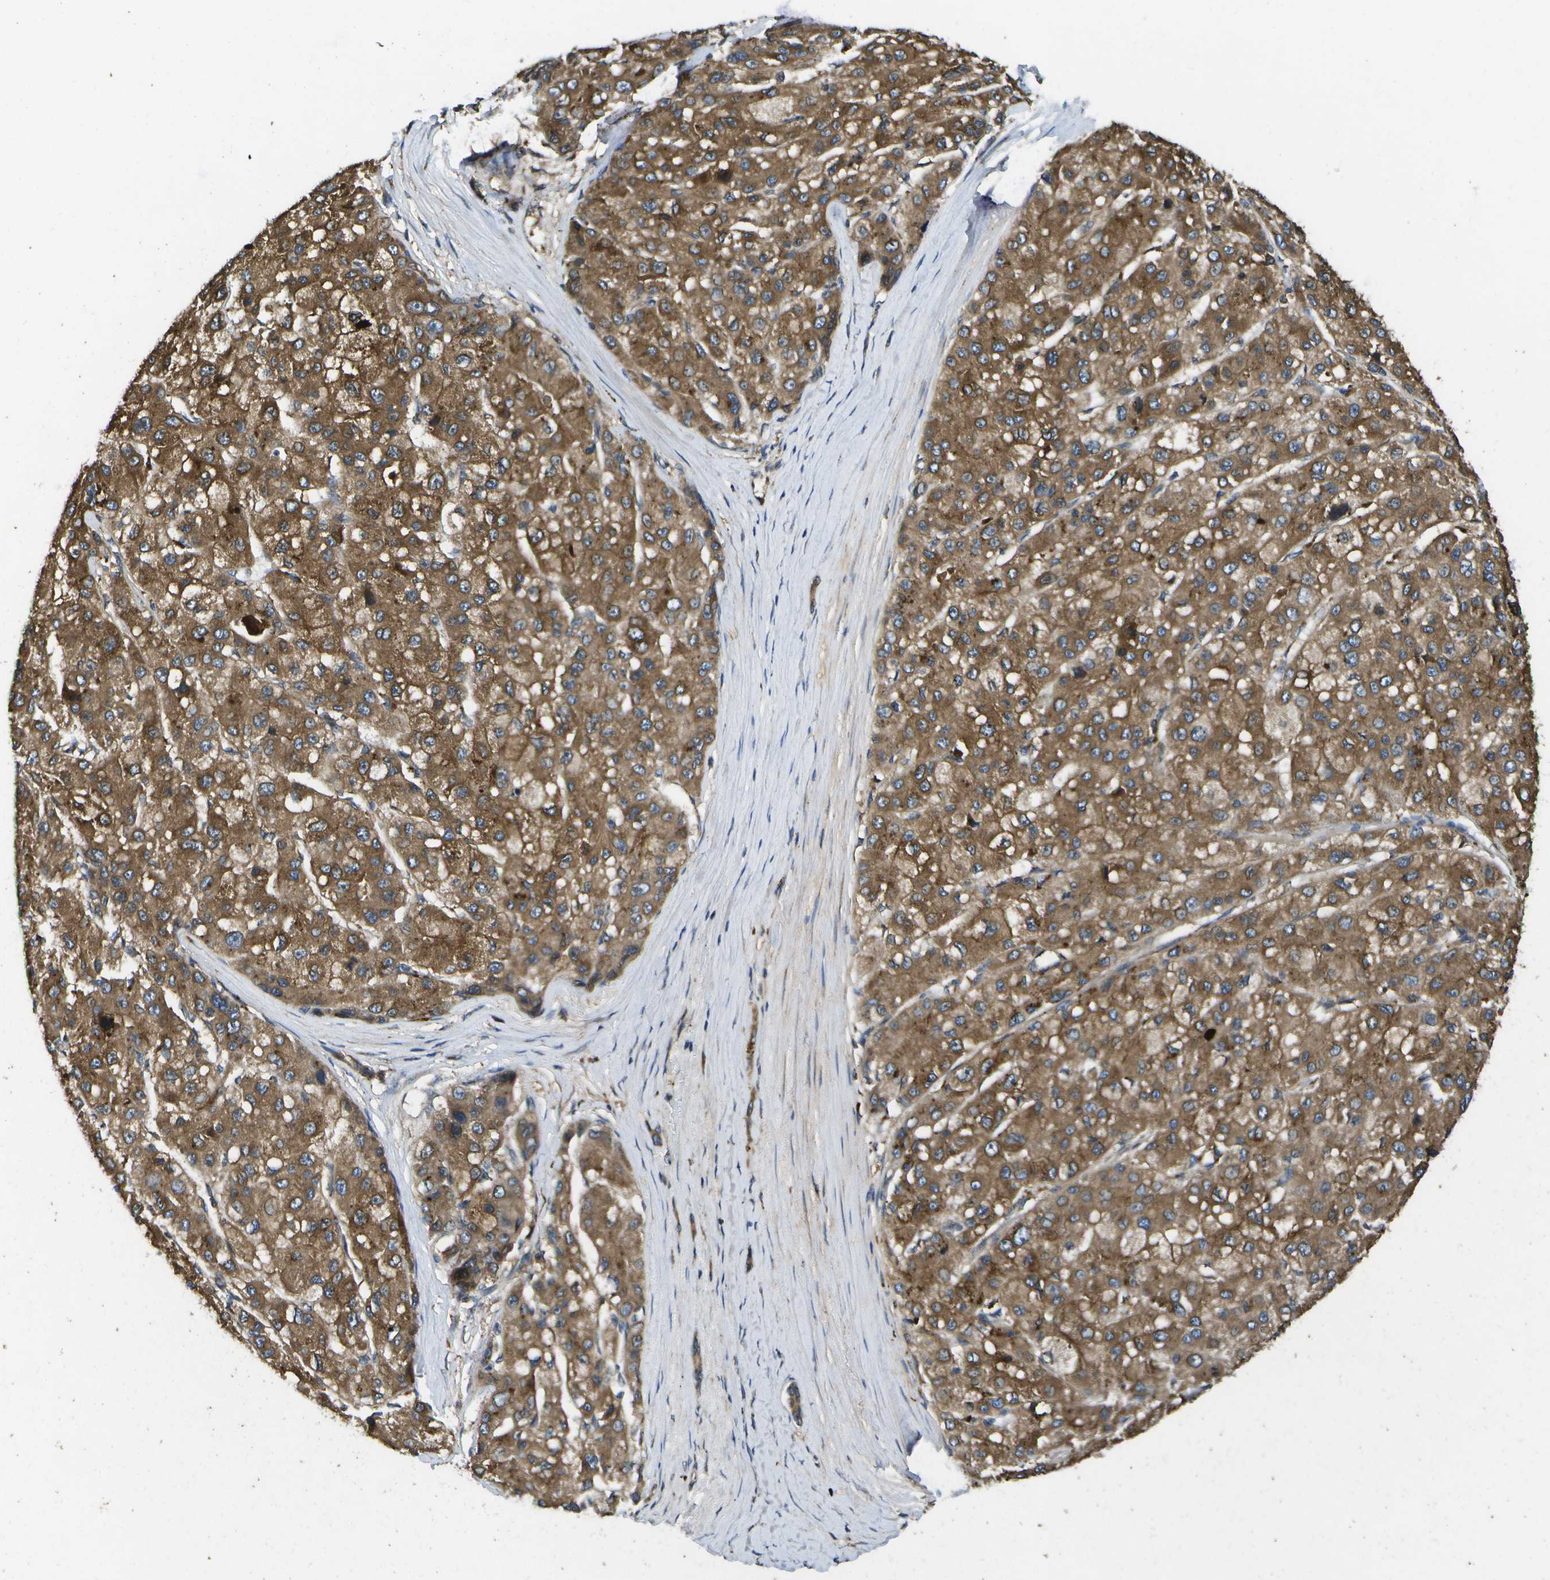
{"staining": {"intensity": "moderate", "quantity": ">75%", "location": "cytoplasmic/membranous"}, "tissue": "liver cancer", "cell_type": "Tumor cells", "image_type": "cancer", "snomed": [{"axis": "morphology", "description": "Carcinoma, Hepatocellular, NOS"}, {"axis": "topography", "description": "Liver"}], "caption": "An IHC histopathology image of tumor tissue is shown. Protein staining in brown labels moderate cytoplasmic/membranous positivity in liver cancer within tumor cells.", "gene": "HFE", "patient": {"sex": "male", "age": 80}}